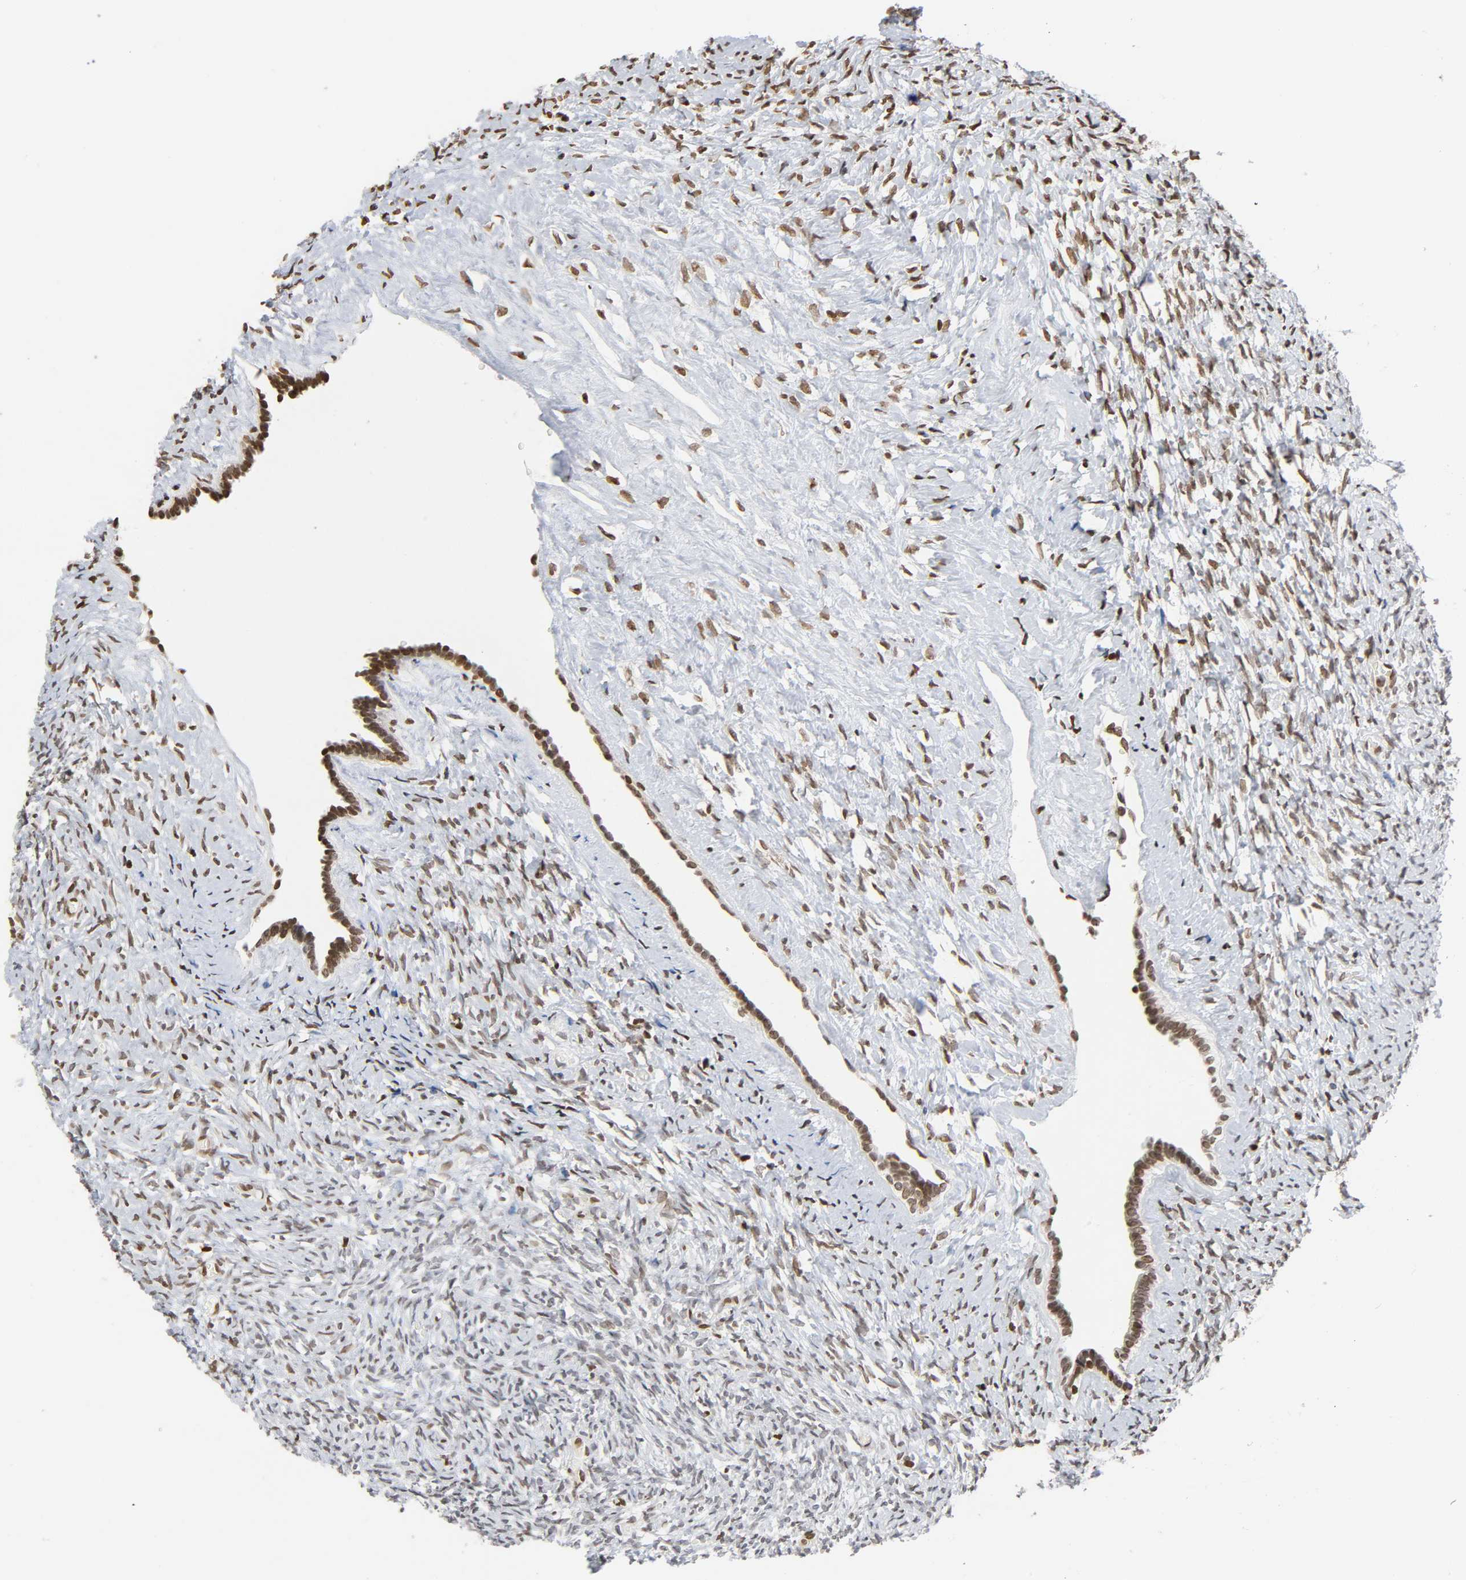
{"staining": {"intensity": "moderate", "quantity": "25%-75%", "location": "nuclear"}, "tissue": "ovary", "cell_type": "Ovarian stroma cells", "image_type": "normal", "snomed": [{"axis": "morphology", "description": "Normal tissue, NOS"}, {"axis": "topography", "description": "Ovary"}], "caption": "A high-resolution micrograph shows IHC staining of benign ovary, which shows moderate nuclear staining in about 25%-75% of ovarian stroma cells. Nuclei are stained in blue.", "gene": "HOXA6", "patient": {"sex": "female", "age": 35}}